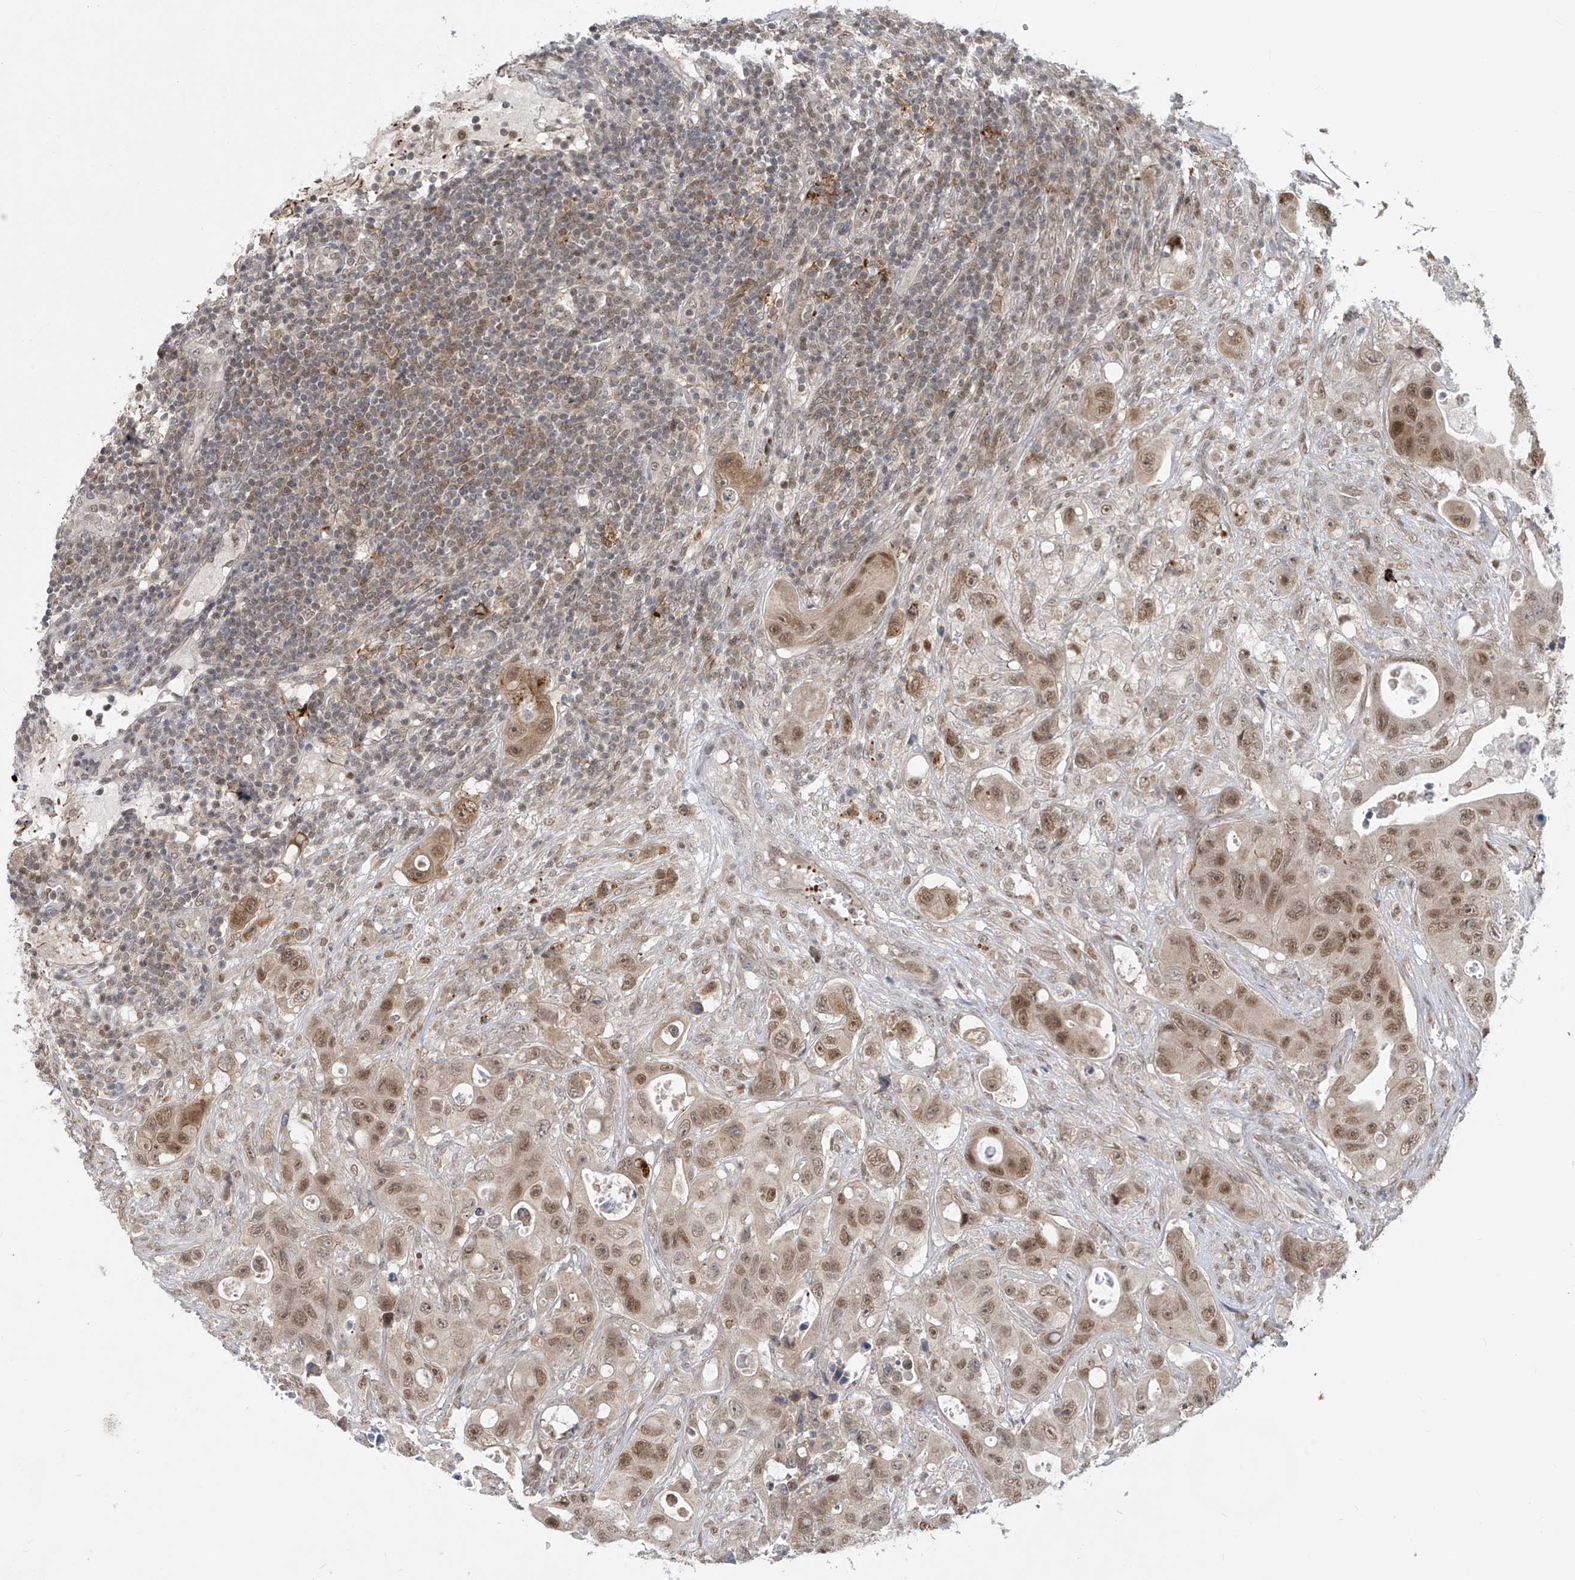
{"staining": {"intensity": "moderate", "quantity": ">75%", "location": "nuclear"}, "tissue": "colorectal cancer", "cell_type": "Tumor cells", "image_type": "cancer", "snomed": [{"axis": "morphology", "description": "Adenocarcinoma, NOS"}, {"axis": "topography", "description": "Colon"}], "caption": "The histopathology image reveals a brown stain indicating the presence of a protein in the nuclear of tumor cells in colorectal cancer. Using DAB (brown) and hematoxylin (blue) stains, captured at high magnification using brightfield microscopy.", "gene": "LAGE3", "patient": {"sex": "female", "age": 46}}